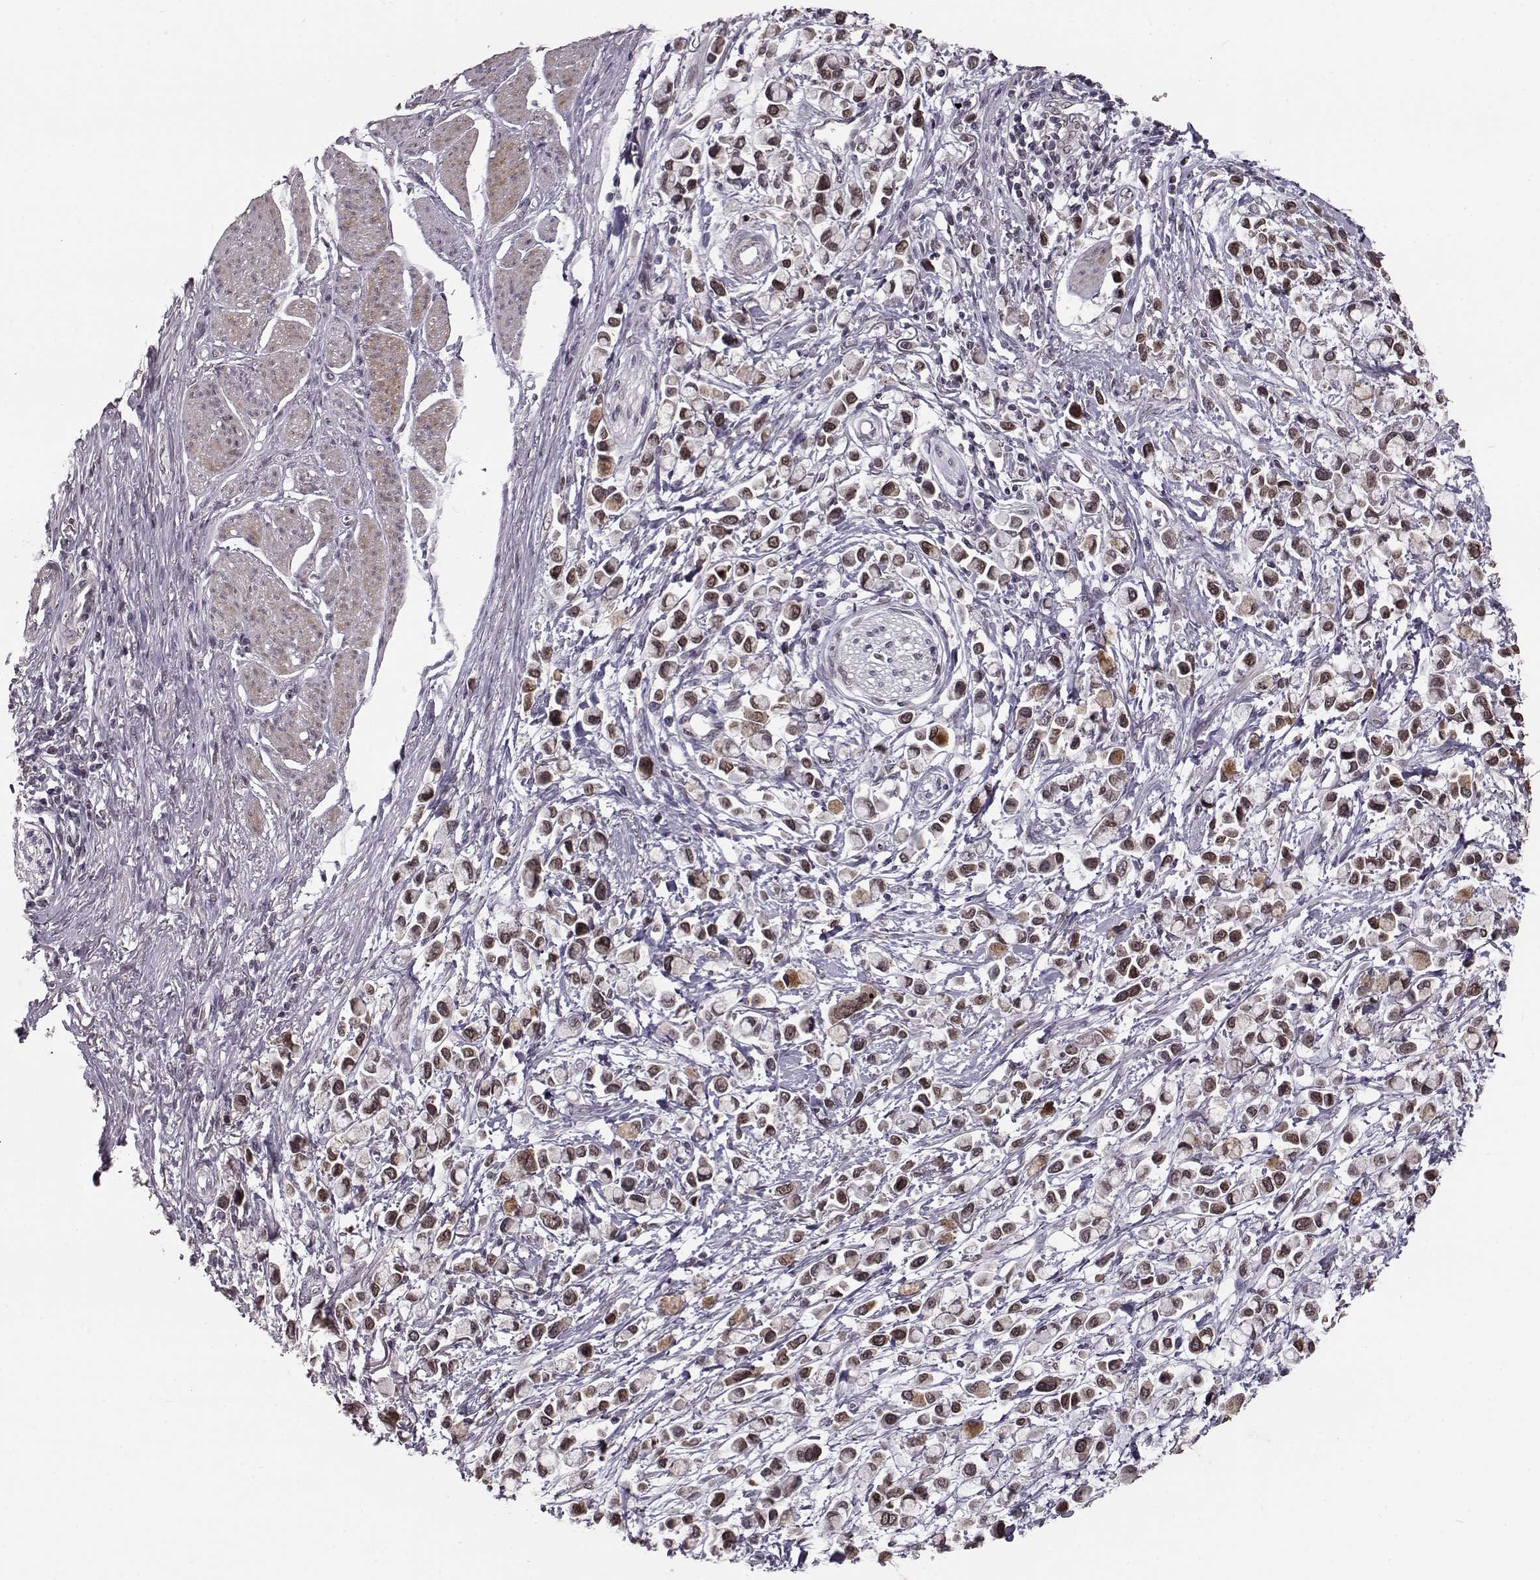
{"staining": {"intensity": "weak", "quantity": ">75%", "location": "cytoplasmic/membranous,nuclear"}, "tissue": "stomach cancer", "cell_type": "Tumor cells", "image_type": "cancer", "snomed": [{"axis": "morphology", "description": "Adenocarcinoma, NOS"}, {"axis": "topography", "description": "Stomach"}], "caption": "Stomach cancer (adenocarcinoma) tissue exhibits weak cytoplasmic/membranous and nuclear expression in approximately >75% of tumor cells, visualized by immunohistochemistry. The protein is stained brown, and the nuclei are stained in blue (DAB (3,3'-diaminobenzidine) IHC with brightfield microscopy, high magnification).", "gene": "NUP37", "patient": {"sex": "female", "age": 81}}